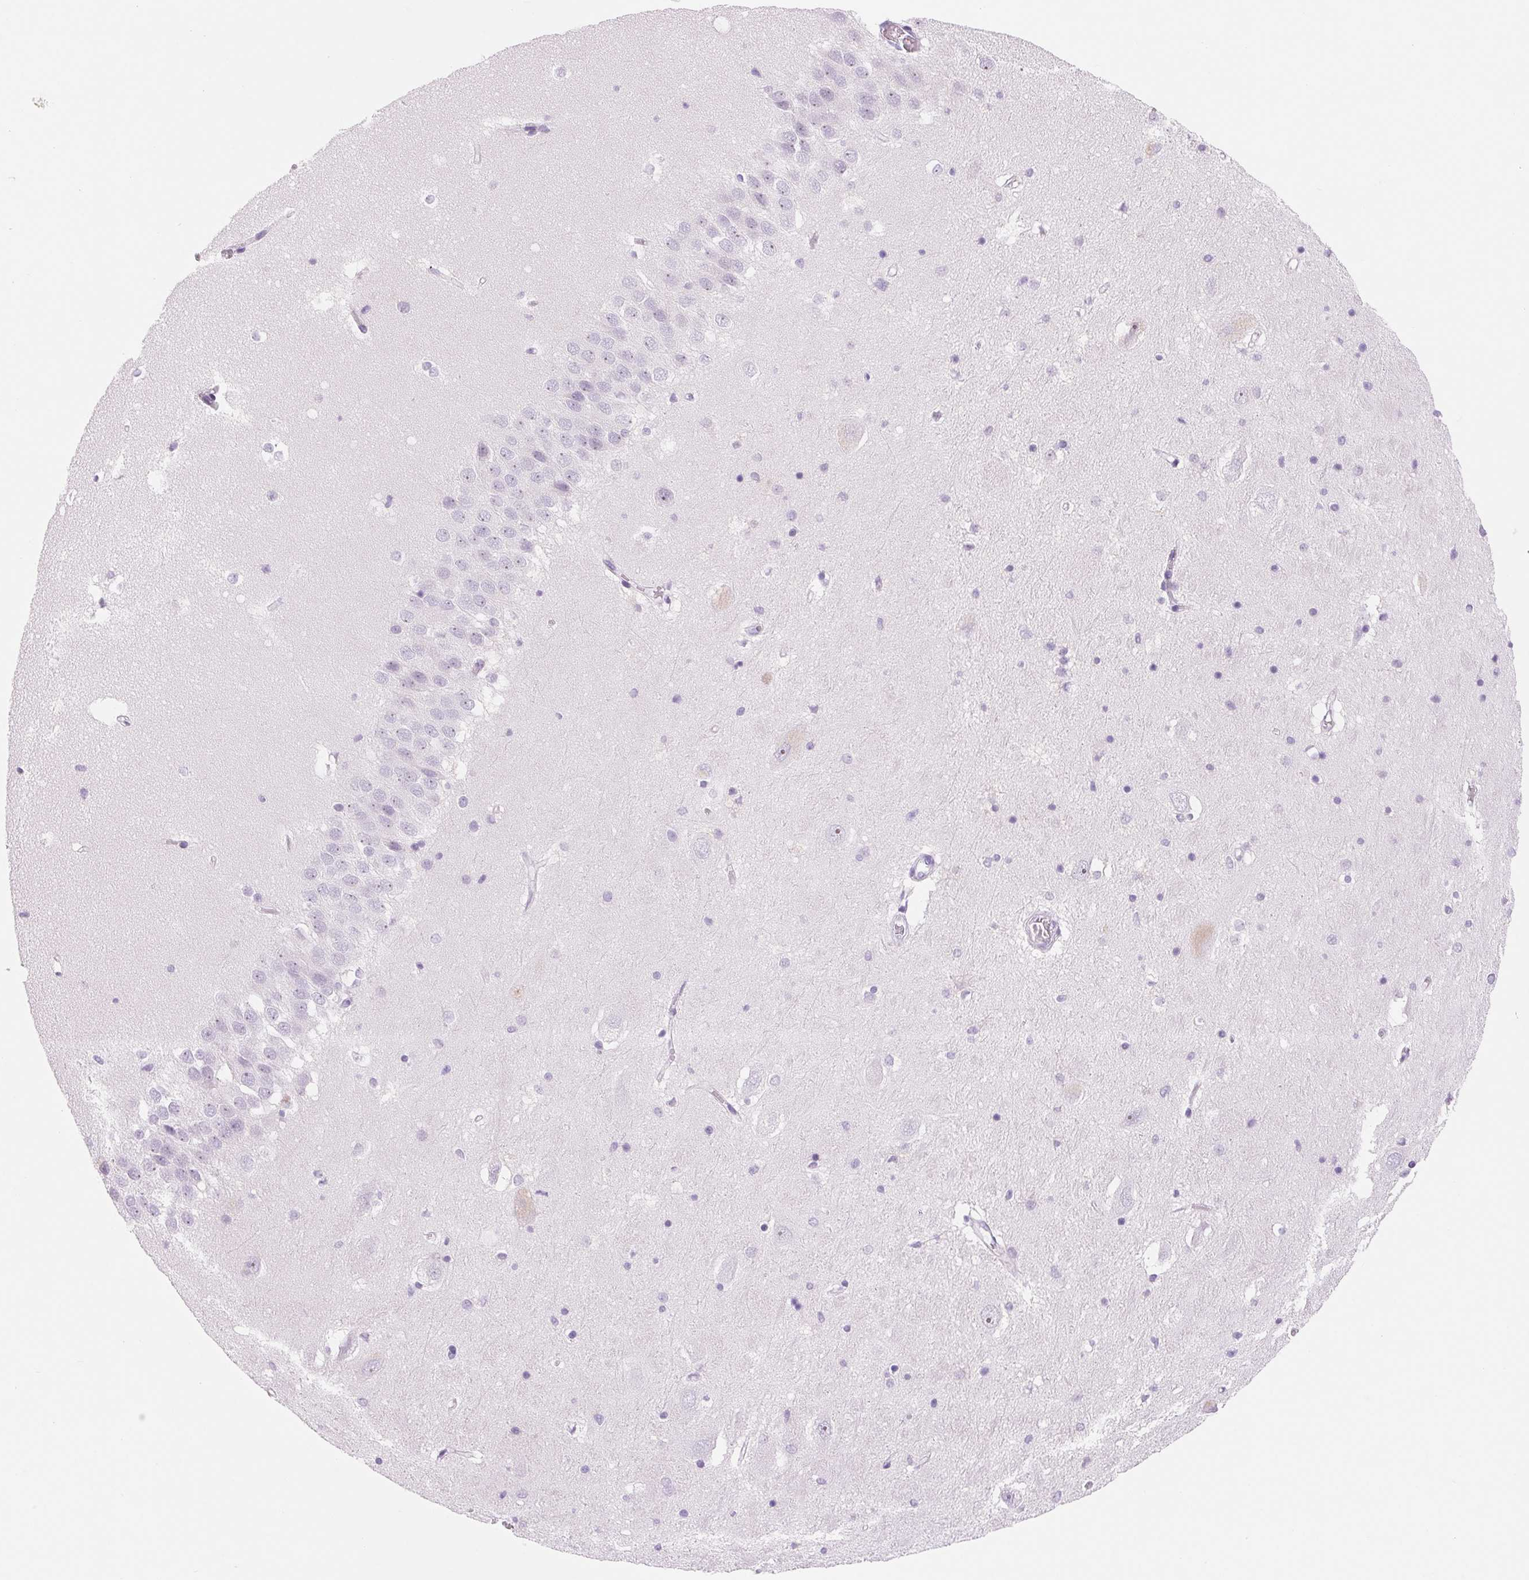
{"staining": {"intensity": "negative", "quantity": "none", "location": "none"}, "tissue": "hippocampus", "cell_type": "Glial cells", "image_type": "normal", "snomed": [{"axis": "morphology", "description": "Normal tissue, NOS"}, {"axis": "topography", "description": "Hippocampus"}], "caption": "IHC micrograph of unremarkable hippocampus: human hippocampus stained with DAB reveals no significant protein positivity in glial cells.", "gene": "ASGR2", "patient": {"sex": "male", "age": 58}}